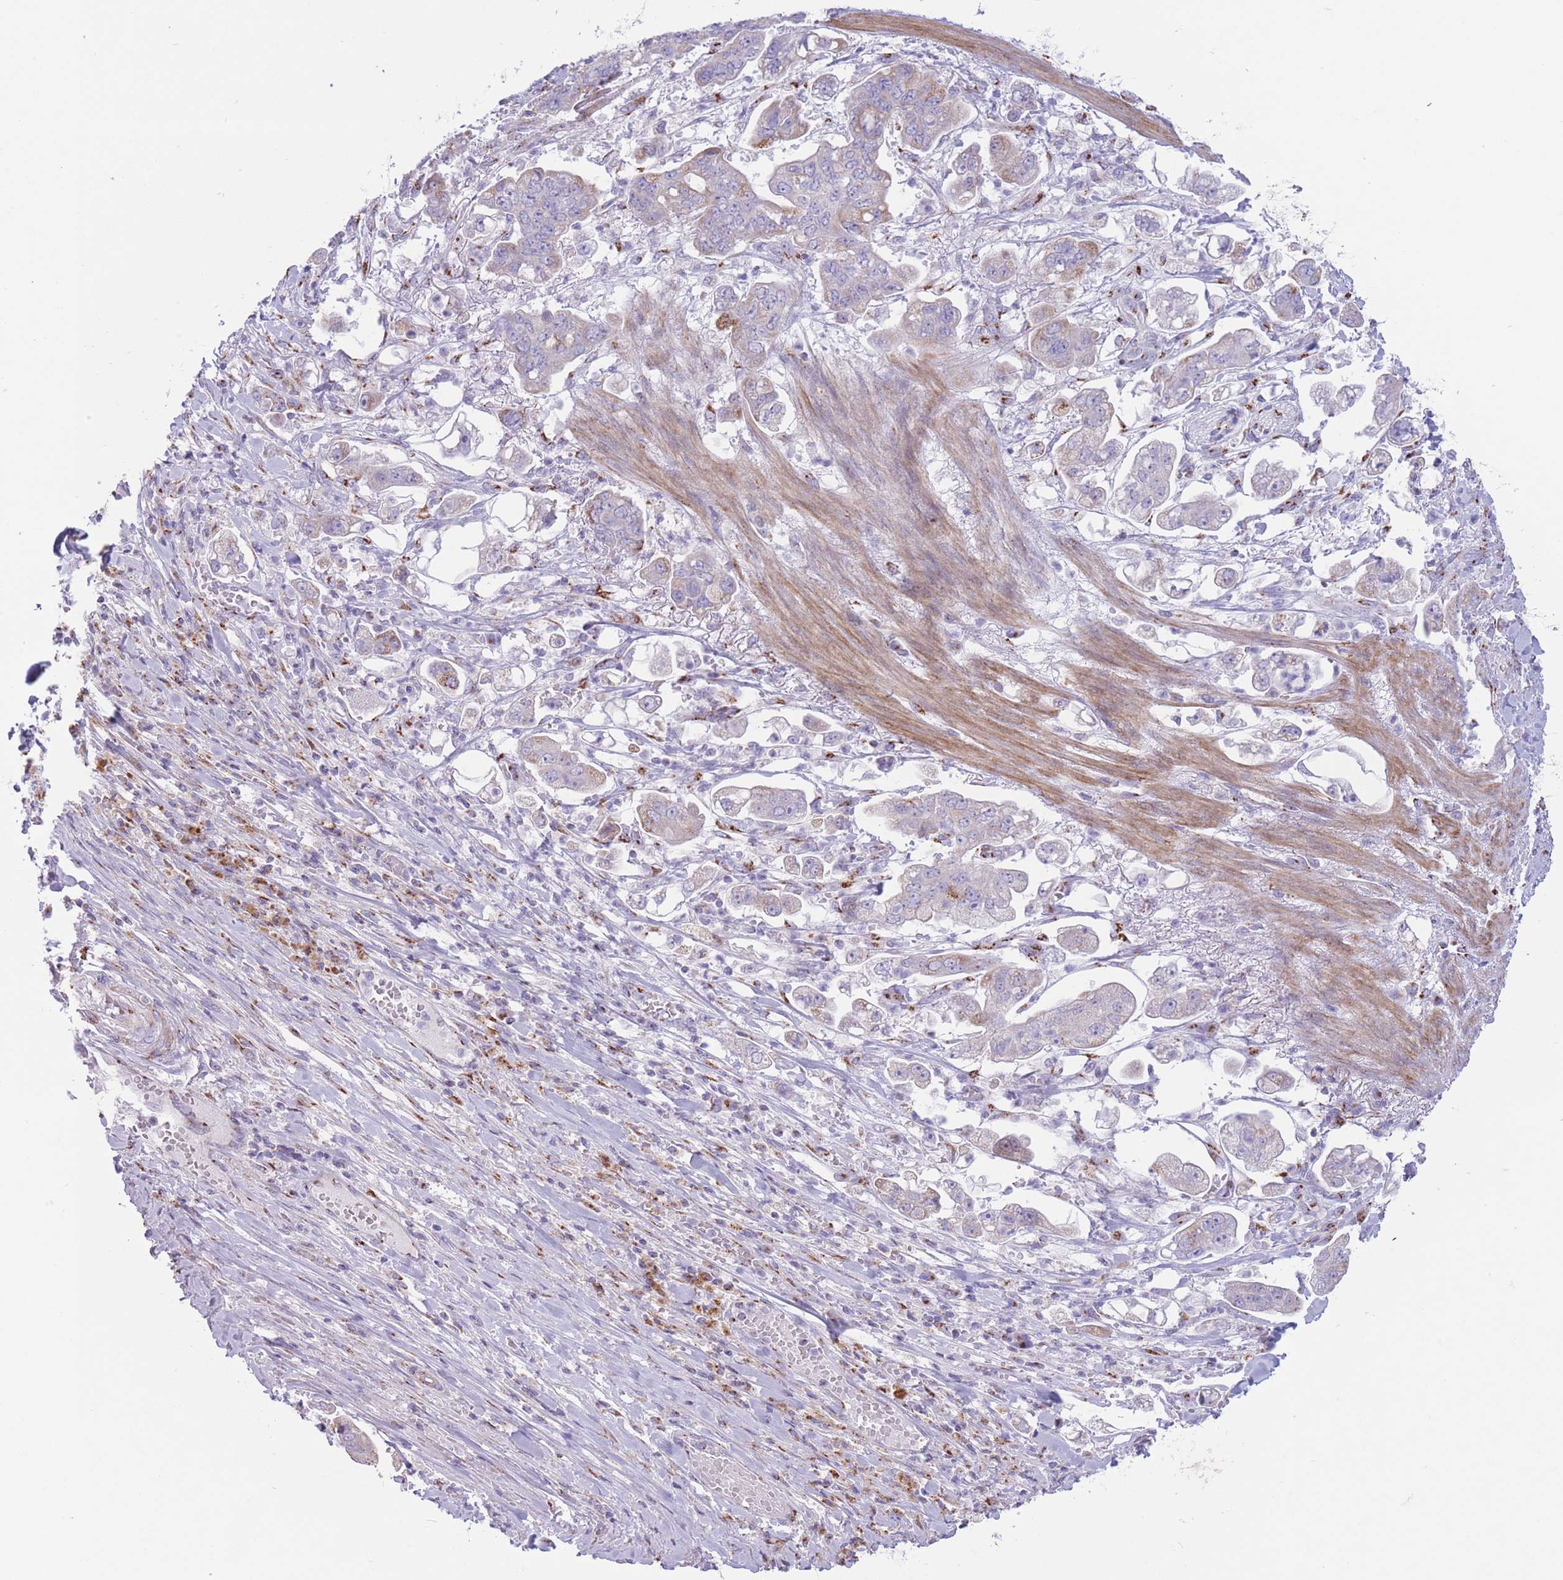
{"staining": {"intensity": "weak", "quantity": "<25%", "location": "cytoplasmic/membranous"}, "tissue": "stomach cancer", "cell_type": "Tumor cells", "image_type": "cancer", "snomed": [{"axis": "morphology", "description": "Adenocarcinoma, NOS"}, {"axis": "topography", "description": "Stomach"}], "caption": "Stomach cancer (adenocarcinoma) stained for a protein using immunohistochemistry (IHC) demonstrates no positivity tumor cells.", "gene": "MPND", "patient": {"sex": "male", "age": 62}}